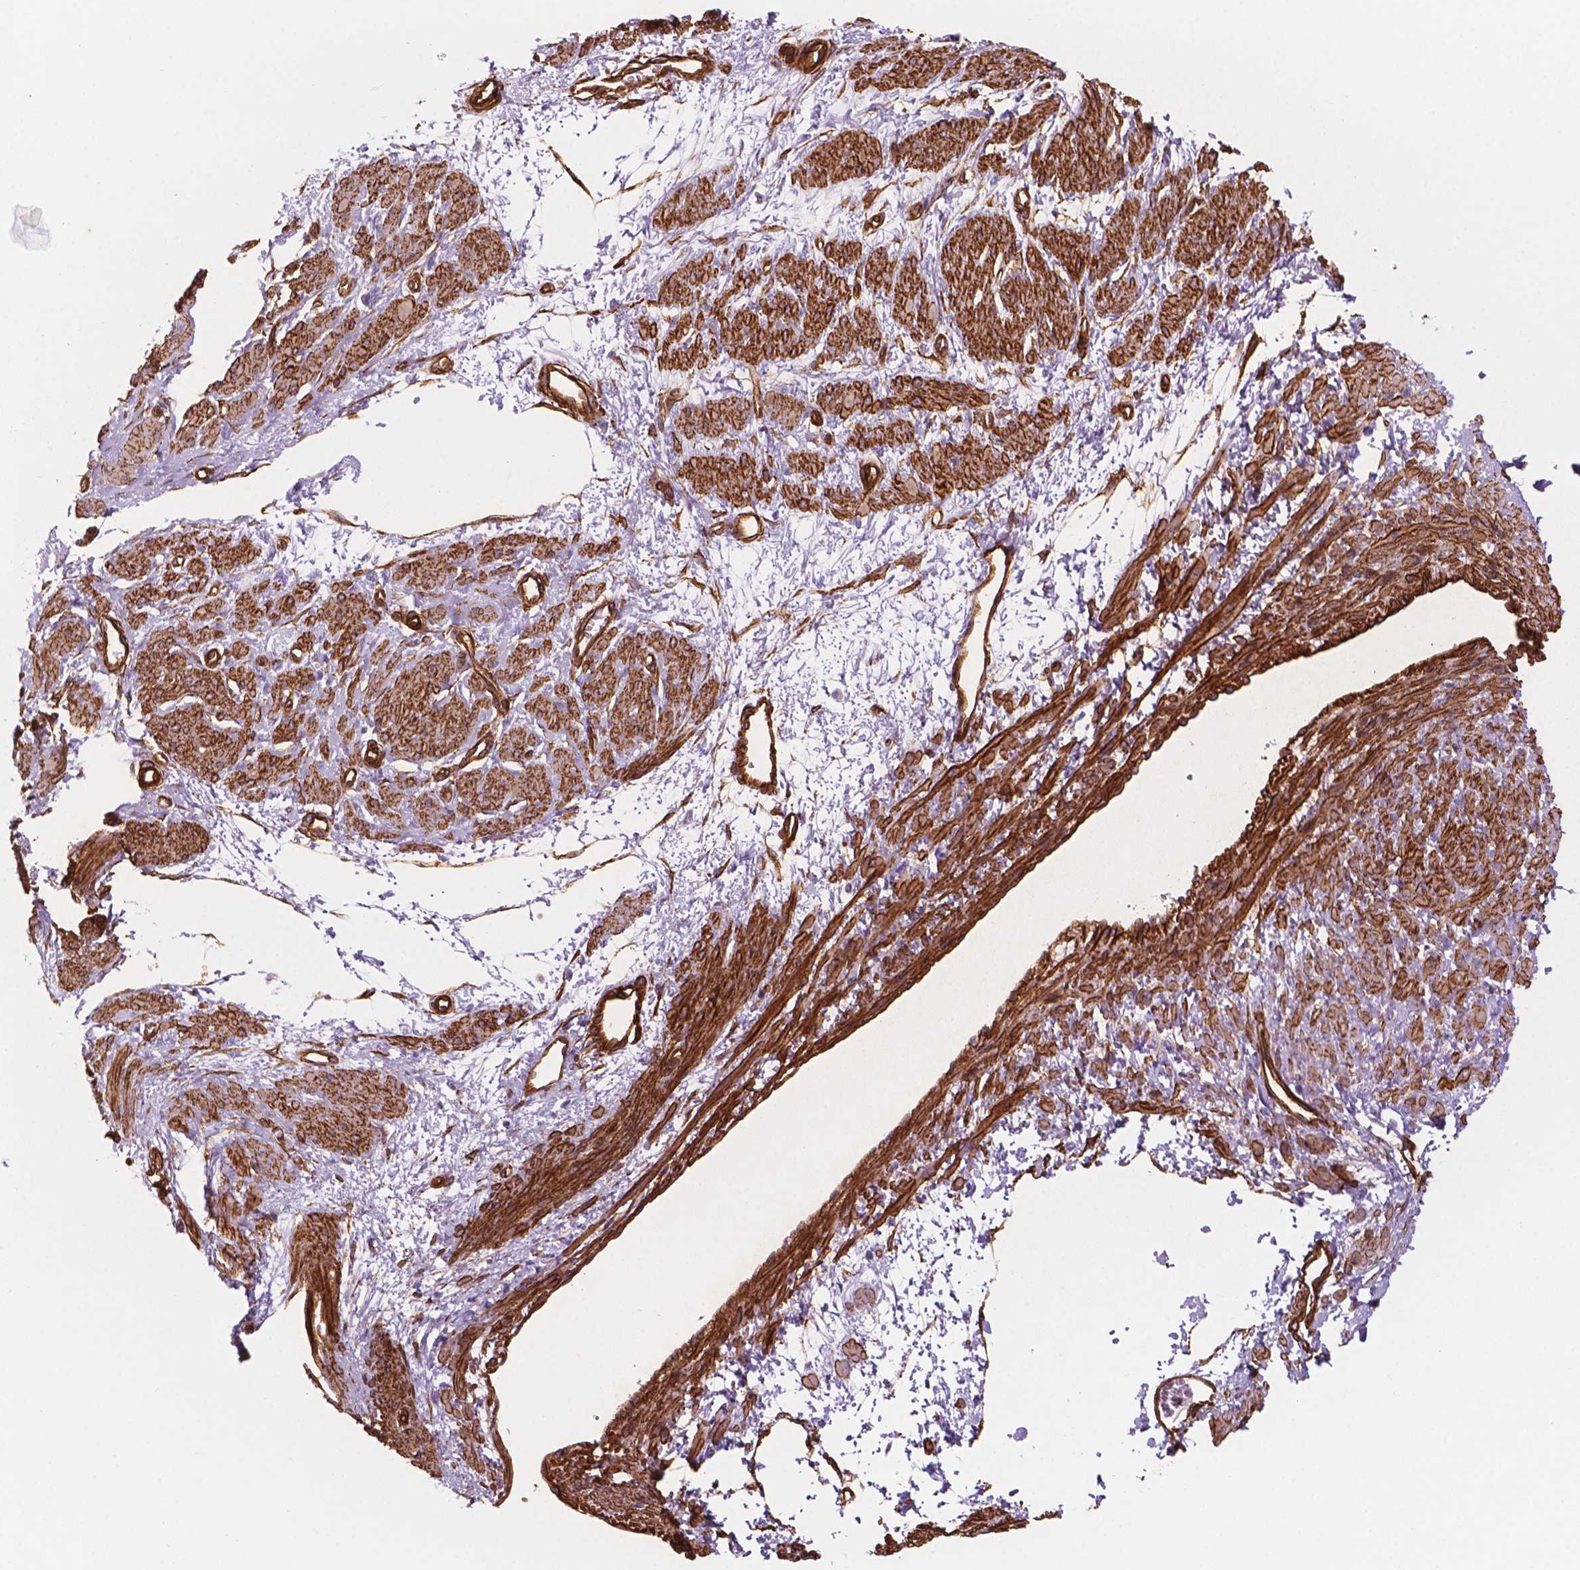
{"staining": {"intensity": "strong", "quantity": ">75%", "location": "cytoplasmic/membranous"}, "tissue": "smooth muscle", "cell_type": "Smooth muscle cells", "image_type": "normal", "snomed": [{"axis": "morphology", "description": "Normal tissue, NOS"}, {"axis": "topography", "description": "Smooth muscle"}, {"axis": "topography", "description": "Uterus"}], "caption": "Smooth muscle stained with DAB immunohistochemistry shows high levels of strong cytoplasmic/membranous positivity in approximately >75% of smooth muscle cells.", "gene": "EGFL8", "patient": {"sex": "female", "age": 39}}